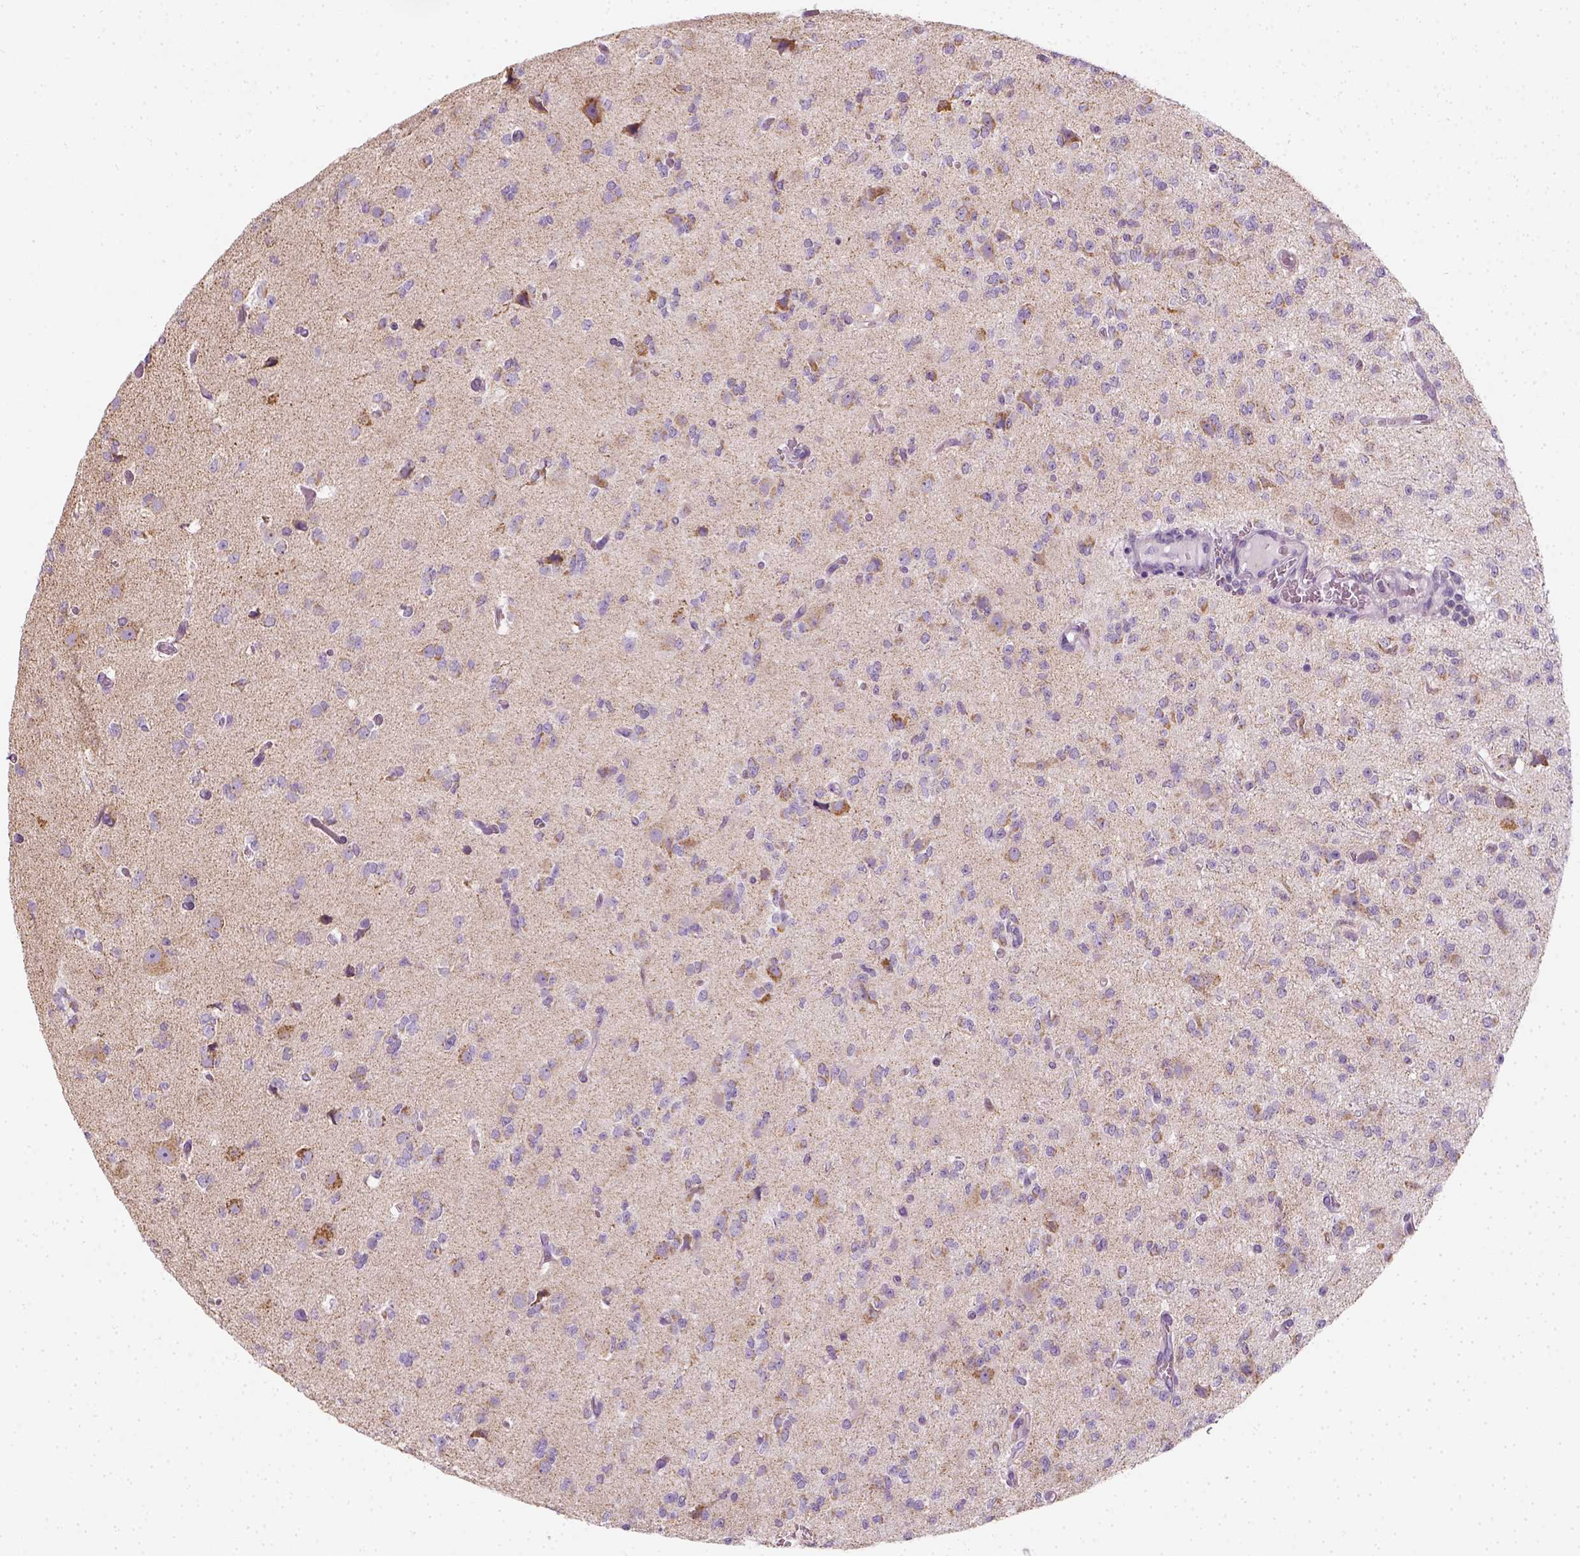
{"staining": {"intensity": "negative", "quantity": "none", "location": "none"}, "tissue": "glioma", "cell_type": "Tumor cells", "image_type": "cancer", "snomed": [{"axis": "morphology", "description": "Glioma, malignant, Low grade"}, {"axis": "topography", "description": "Brain"}], "caption": "This is an immunohistochemistry histopathology image of human malignant low-grade glioma. There is no positivity in tumor cells.", "gene": "AWAT2", "patient": {"sex": "male", "age": 27}}